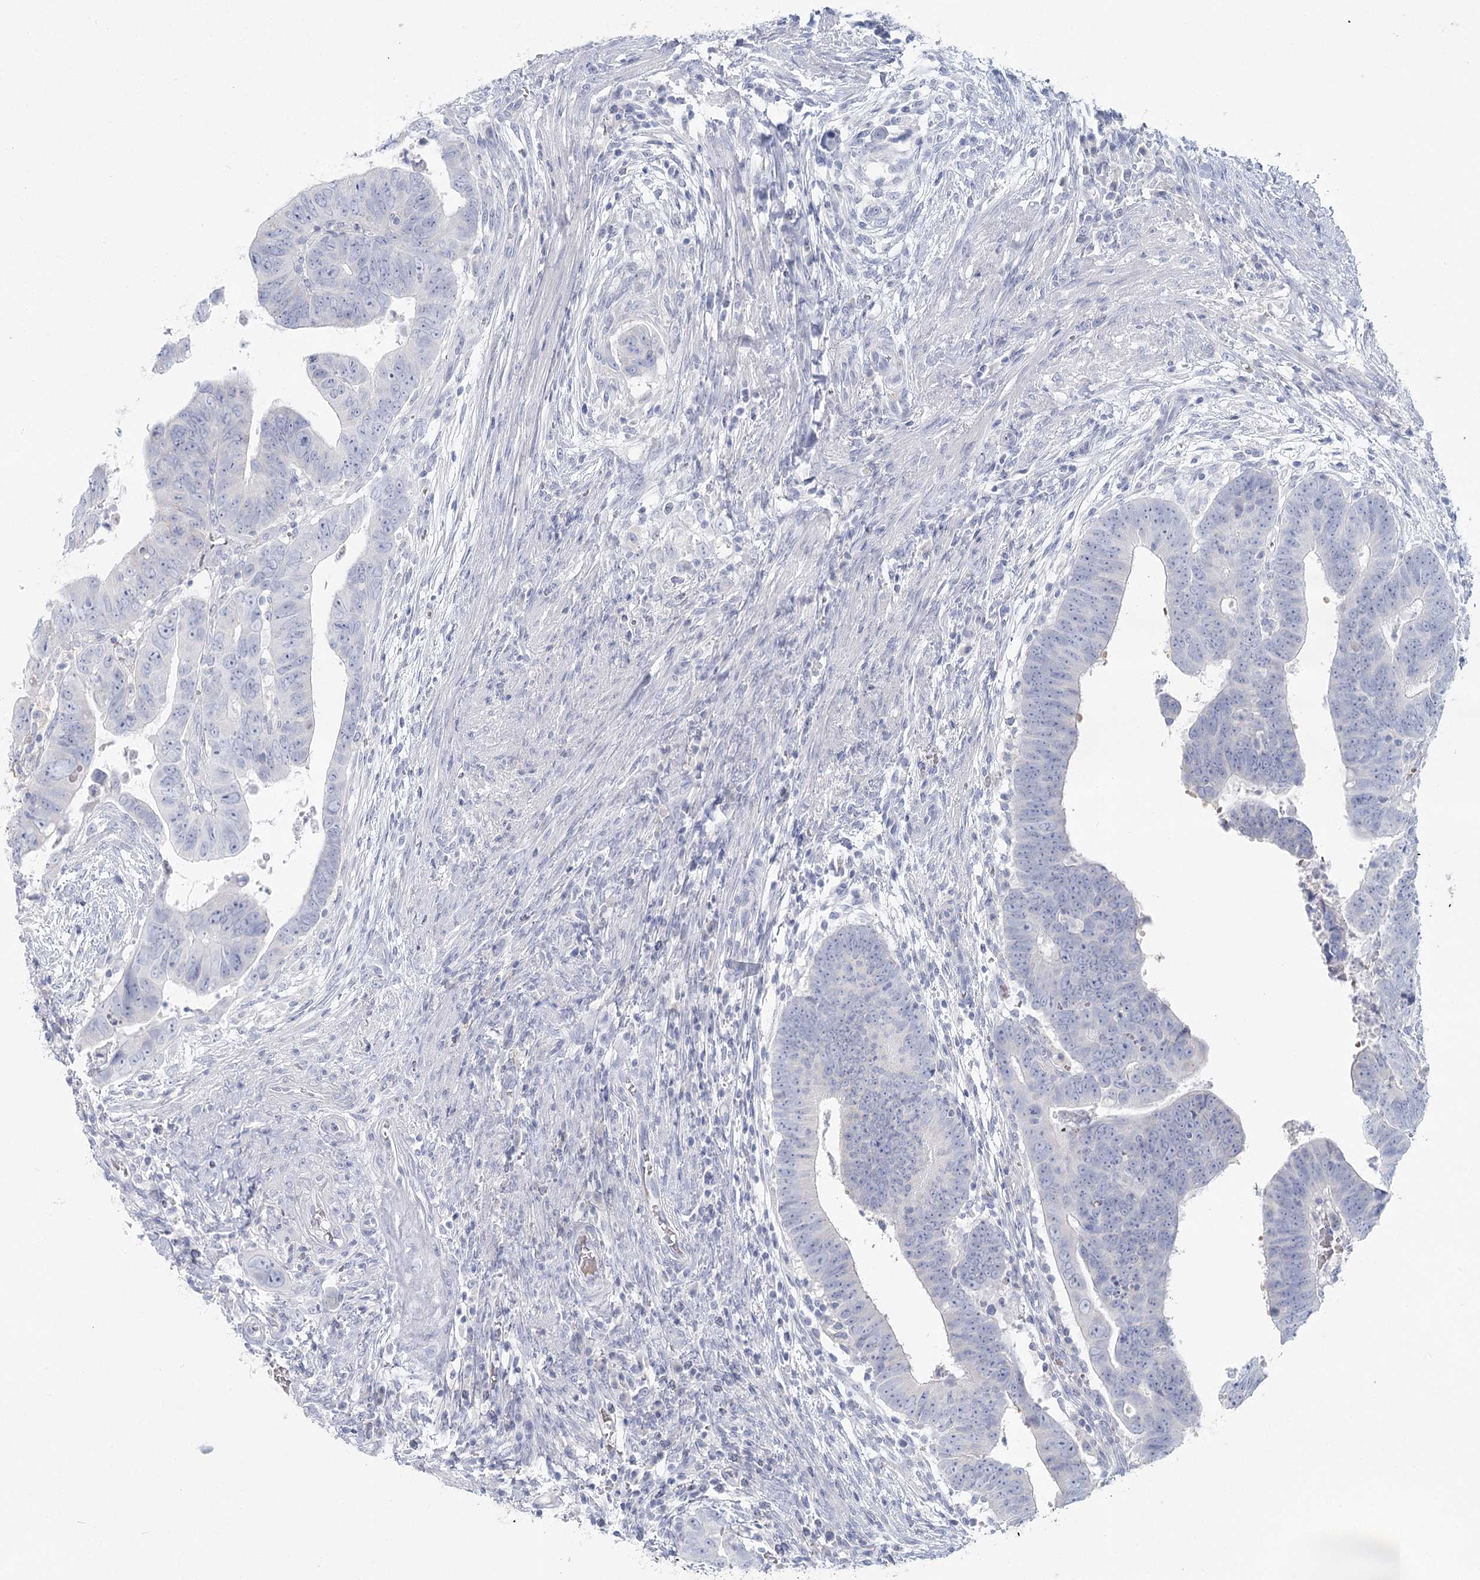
{"staining": {"intensity": "negative", "quantity": "none", "location": "none"}, "tissue": "colorectal cancer", "cell_type": "Tumor cells", "image_type": "cancer", "snomed": [{"axis": "morphology", "description": "Normal tissue, NOS"}, {"axis": "morphology", "description": "Adenocarcinoma, NOS"}, {"axis": "topography", "description": "Rectum"}], "caption": "A photomicrograph of human colorectal adenocarcinoma is negative for staining in tumor cells. (DAB IHC visualized using brightfield microscopy, high magnification).", "gene": "IFIT5", "patient": {"sex": "female", "age": 65}}